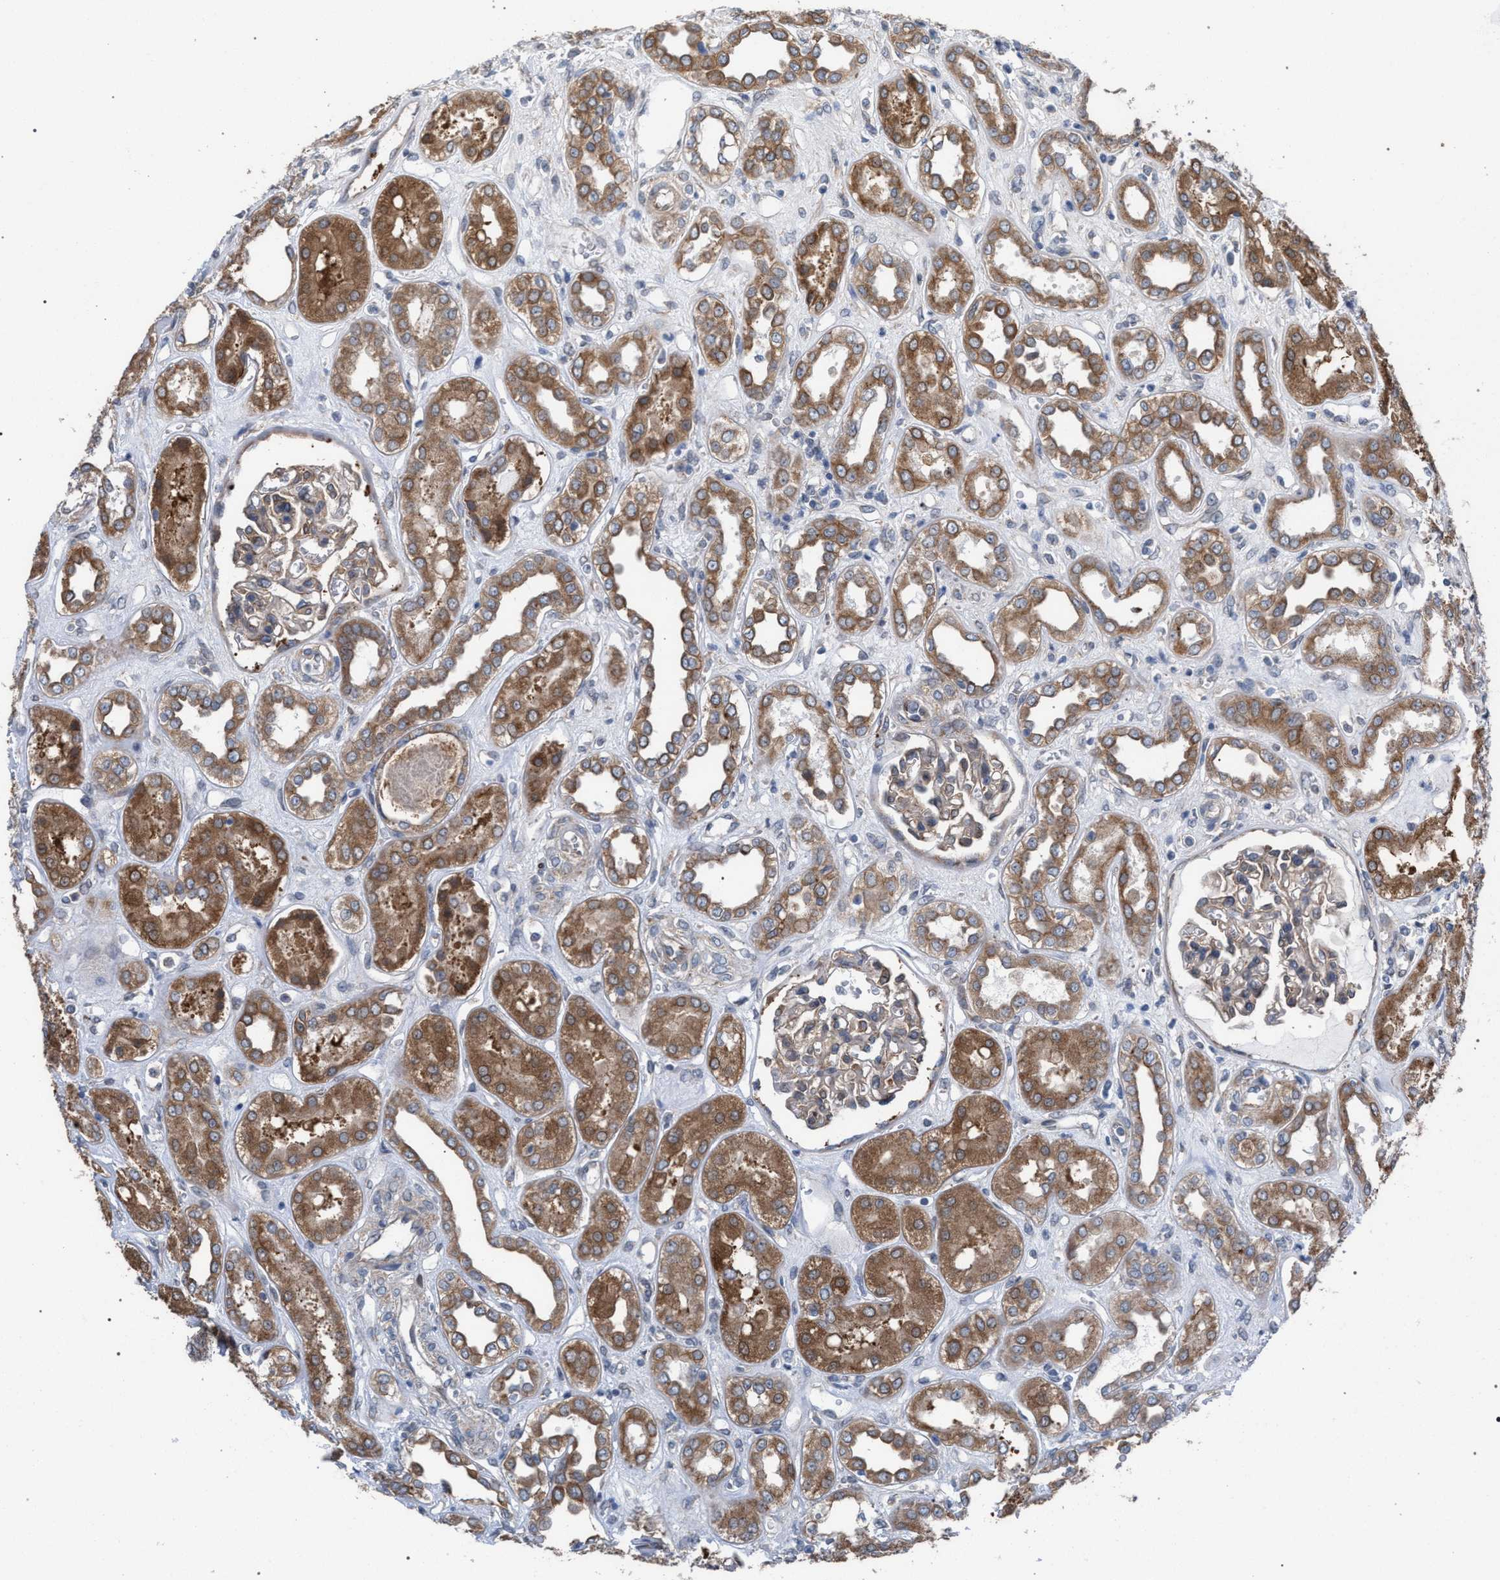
{"staining": {"intensity": "weak", "quantity": ">75%", "location": "cytoplasmic/membranous"}, "tissue": "kidney", "cell_type": "Cells in glomeruli", "image_type": "normal", "snomed": [{"axis": "morphology", "description": "Normal tissue, NOS"}, {"axis": "topography", "description": "Kidney"}], "caption": "A high-resolution micrograph shows immunohistochemistry staining of unremarkable kidney, which displays weak cytoplasmic/membranous positivity in about >75% of cells in glomeruli.", "gene": "ARPC5L", "patient": {"sex": "male", "age": 59}}